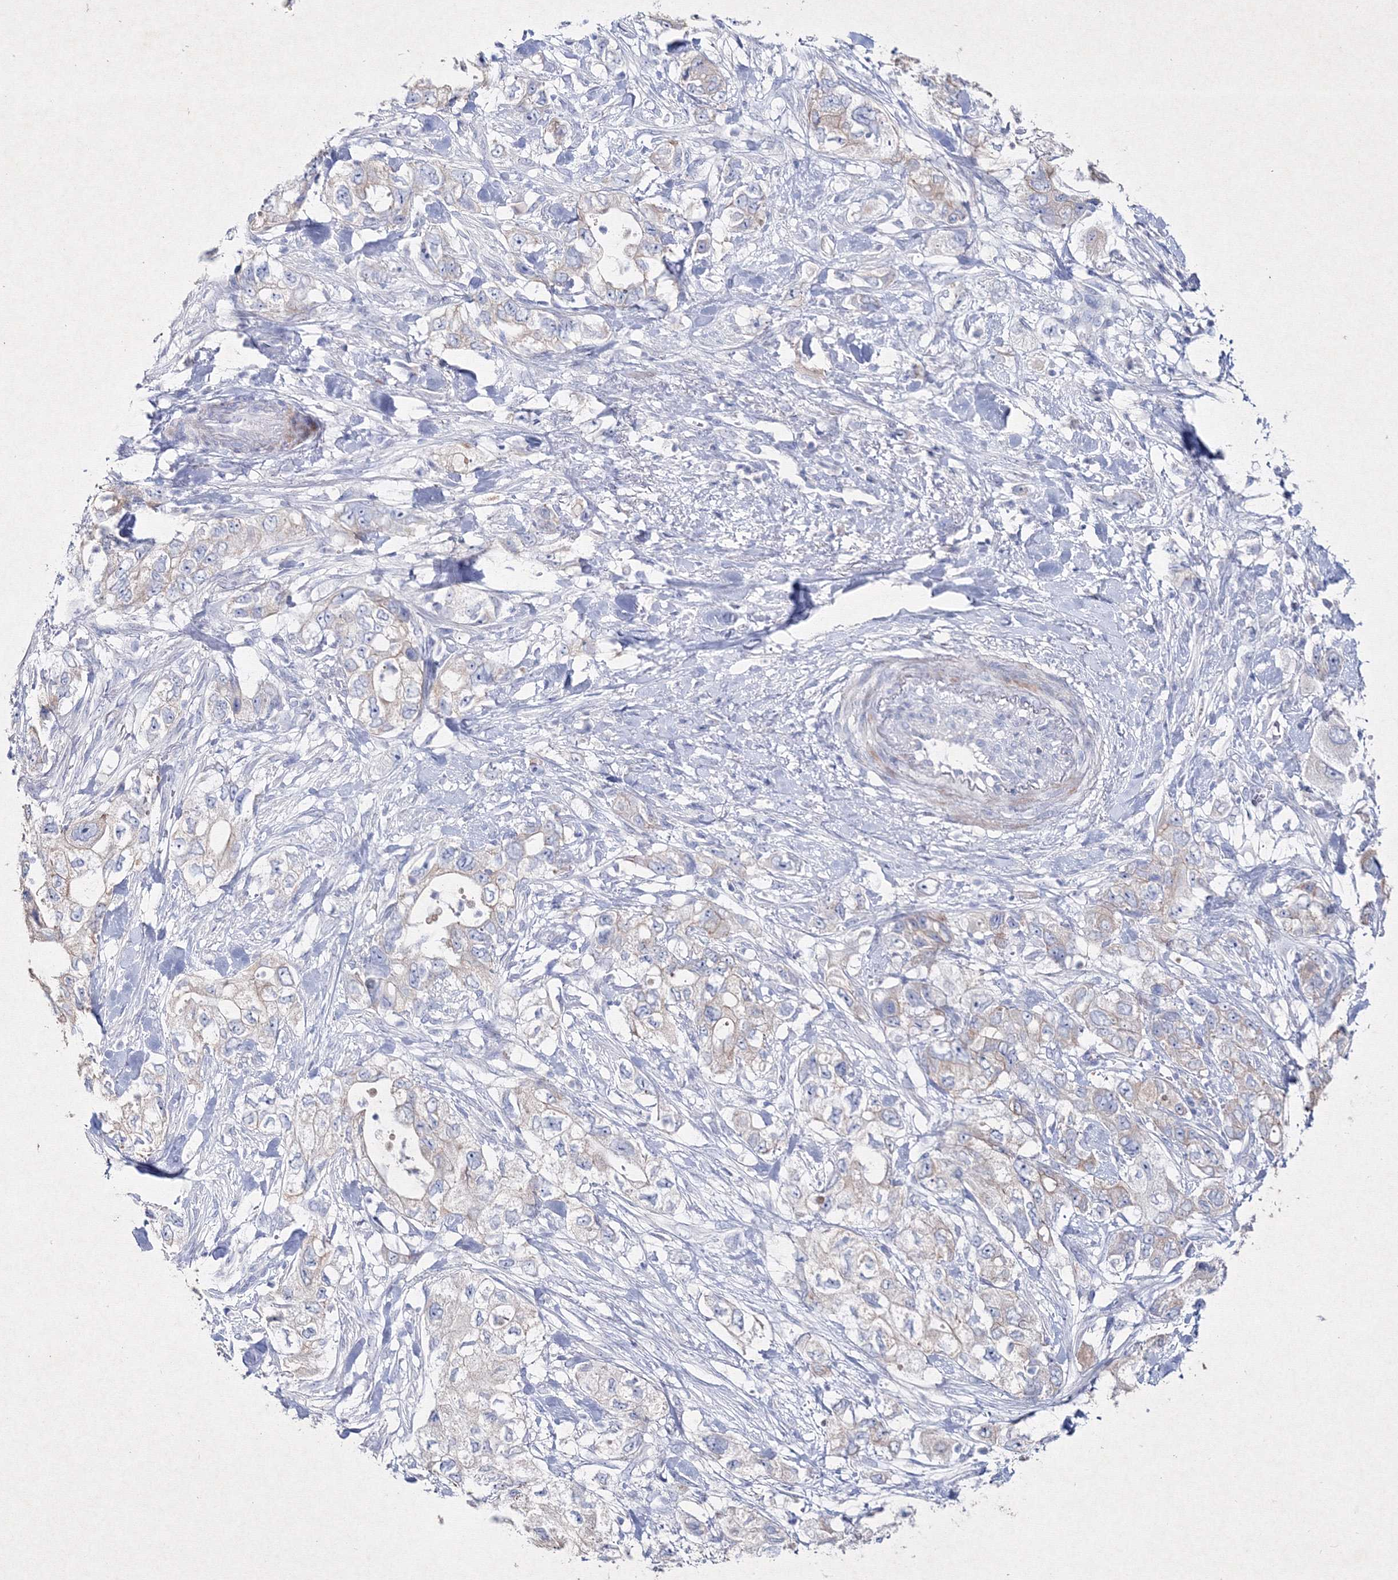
{"staining": {"intensity": "moderate", "quantity": "<25%", "location": "cytoplasmic/membranous"}, "tissue": "pancreatic cancer", "cell_type": "Tumor cells", "image_type": "cancer", "snomed": [{"axis": "morphology", "description": "Adenocarcinoma, NOS"}, {"axis": "topography", "description": "Pancreas"}], "caption": "This is a micrograph of IHC staining of pancreatic cancer (adenocarcinoma), which shows moderate staining in the cytoplasmic/membranous of tumor cells.", "gene": "SMIM29", "patient": {"sex": "female", "age": 73}}